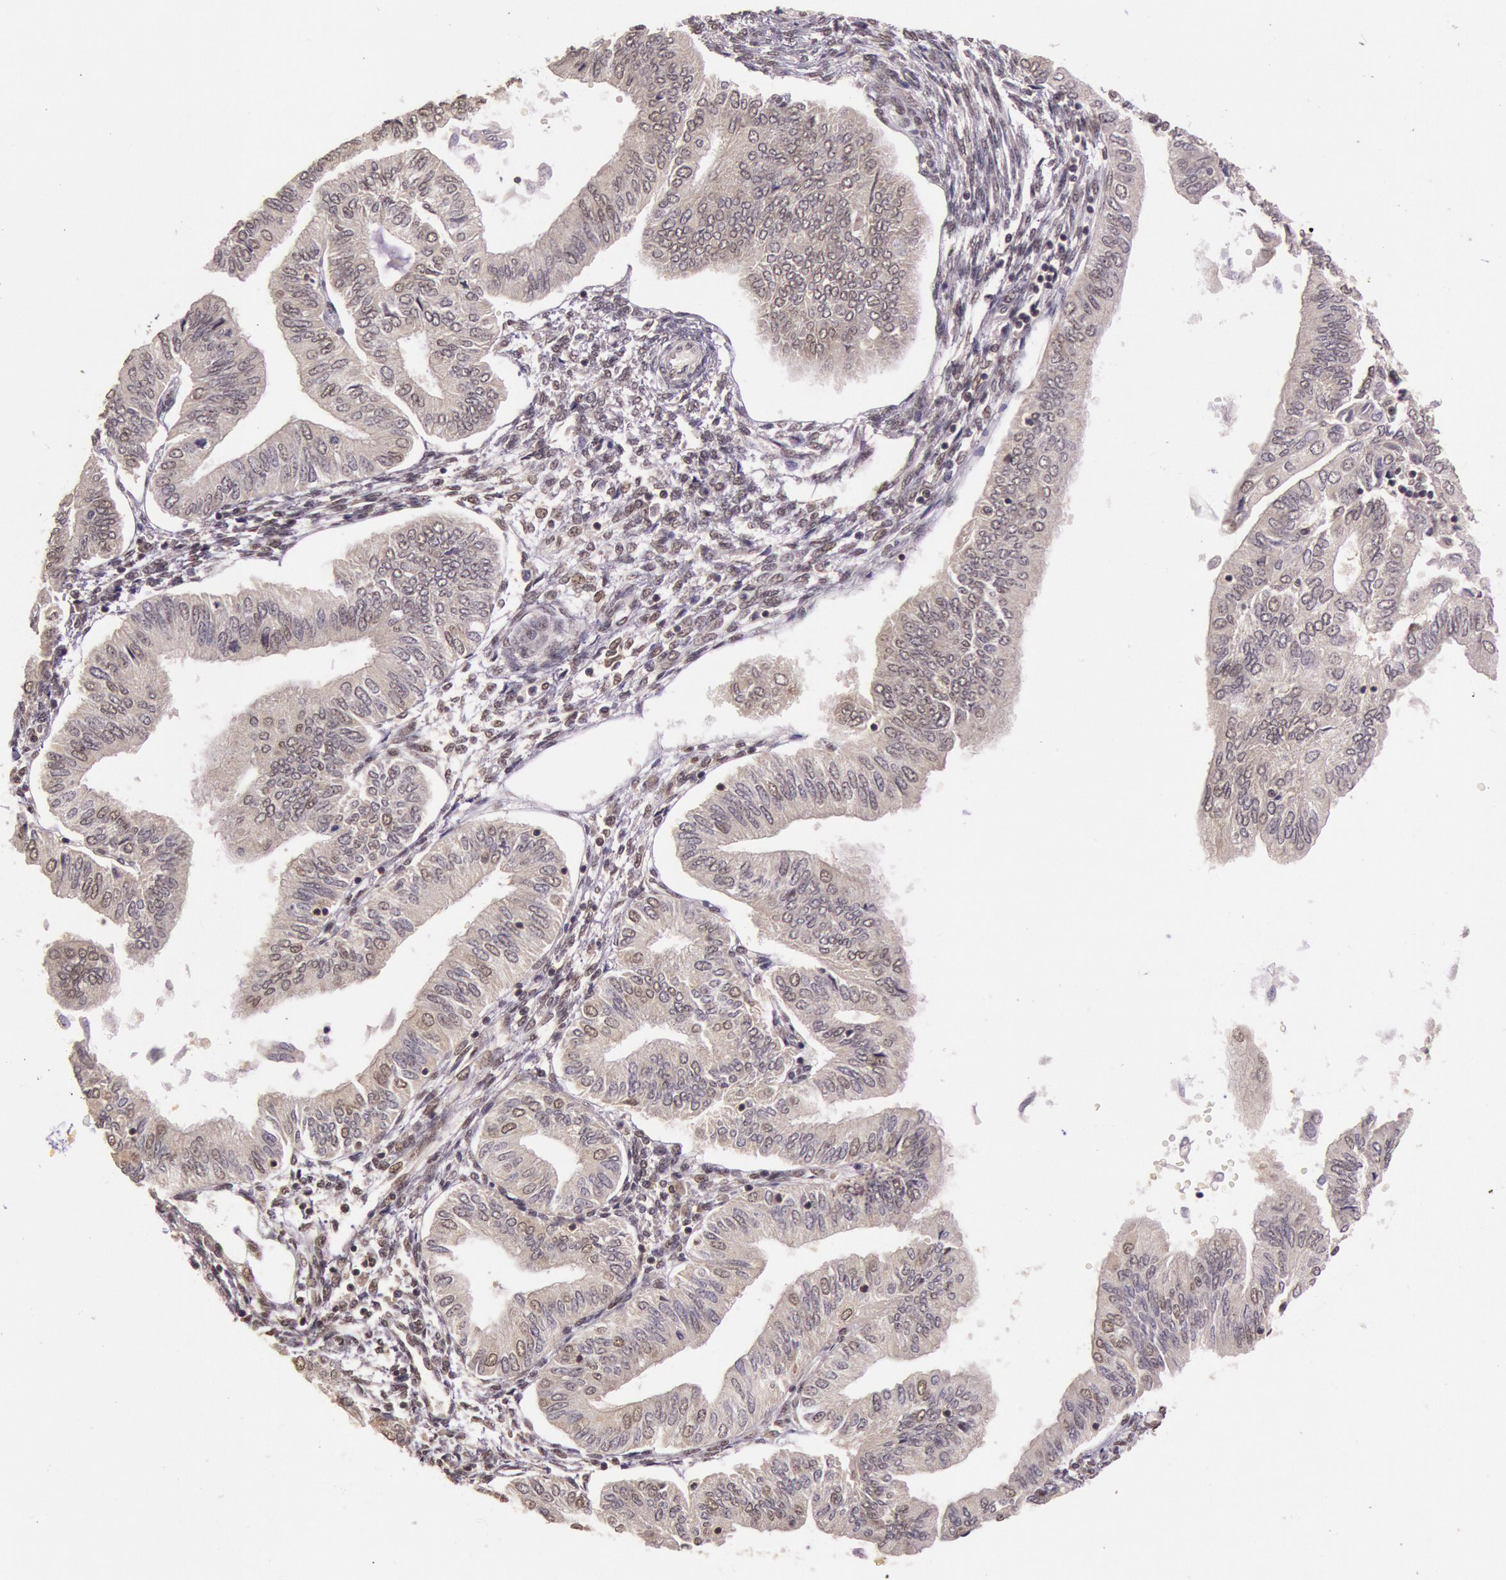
{"staining": {"intensity": "weak", "quantity": ">75%", "location": "cytoplasmic/membranous"}, "tissue": "endometrial cancer", "cell_type": "Tumor cells", "image_type": "cancer", "snomed": [{"axis": "morphology", "description": "Adenocarcinoma, NOS"}, {"axis": "topography", "description": "Endometrium"}], "caption": "A brown stain highlights weak cytoplasmic/membranous expression of a protein in human adenocarcinoma (endometrial) tumor cells.", "gene": "RTL10", "patient": {"sex": "female", "age": 51}}